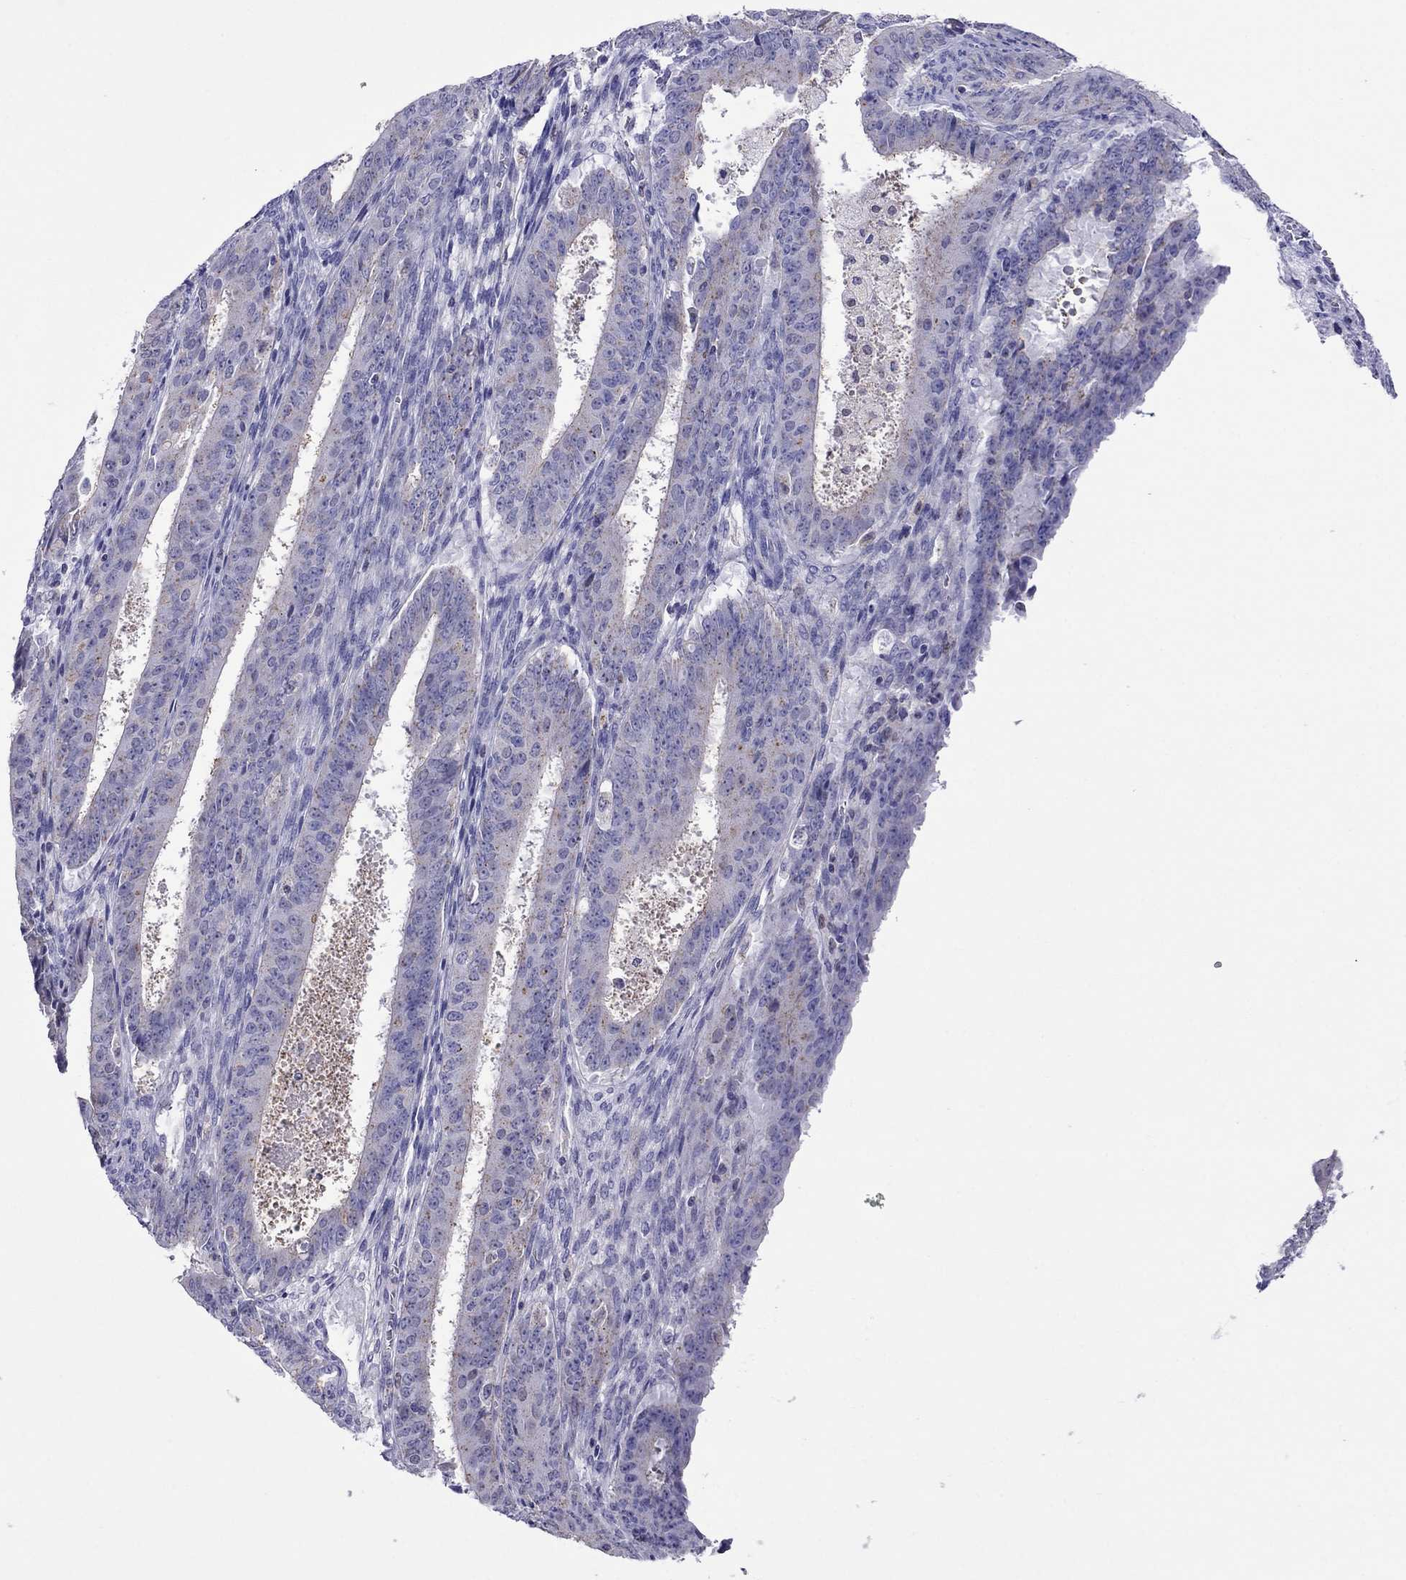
{"staining": {"intensity": "negative", "quantity": "none", "location": "none"}, "tissue": "ovarian cancer", "cell_type": "Tumor cells", "image_type": "cancer", "snomed": [{"axis": "morphology", "description": "Carcinoma, endometroid"}, {"axis": "topography", "description": "Ovary"}], "caption": "IHC of endometroid carcinoma (ovarian) exhibits no staining in tumor cells.", "gene": "MPZ", "patient": {"sex": "female", "age": 42}}